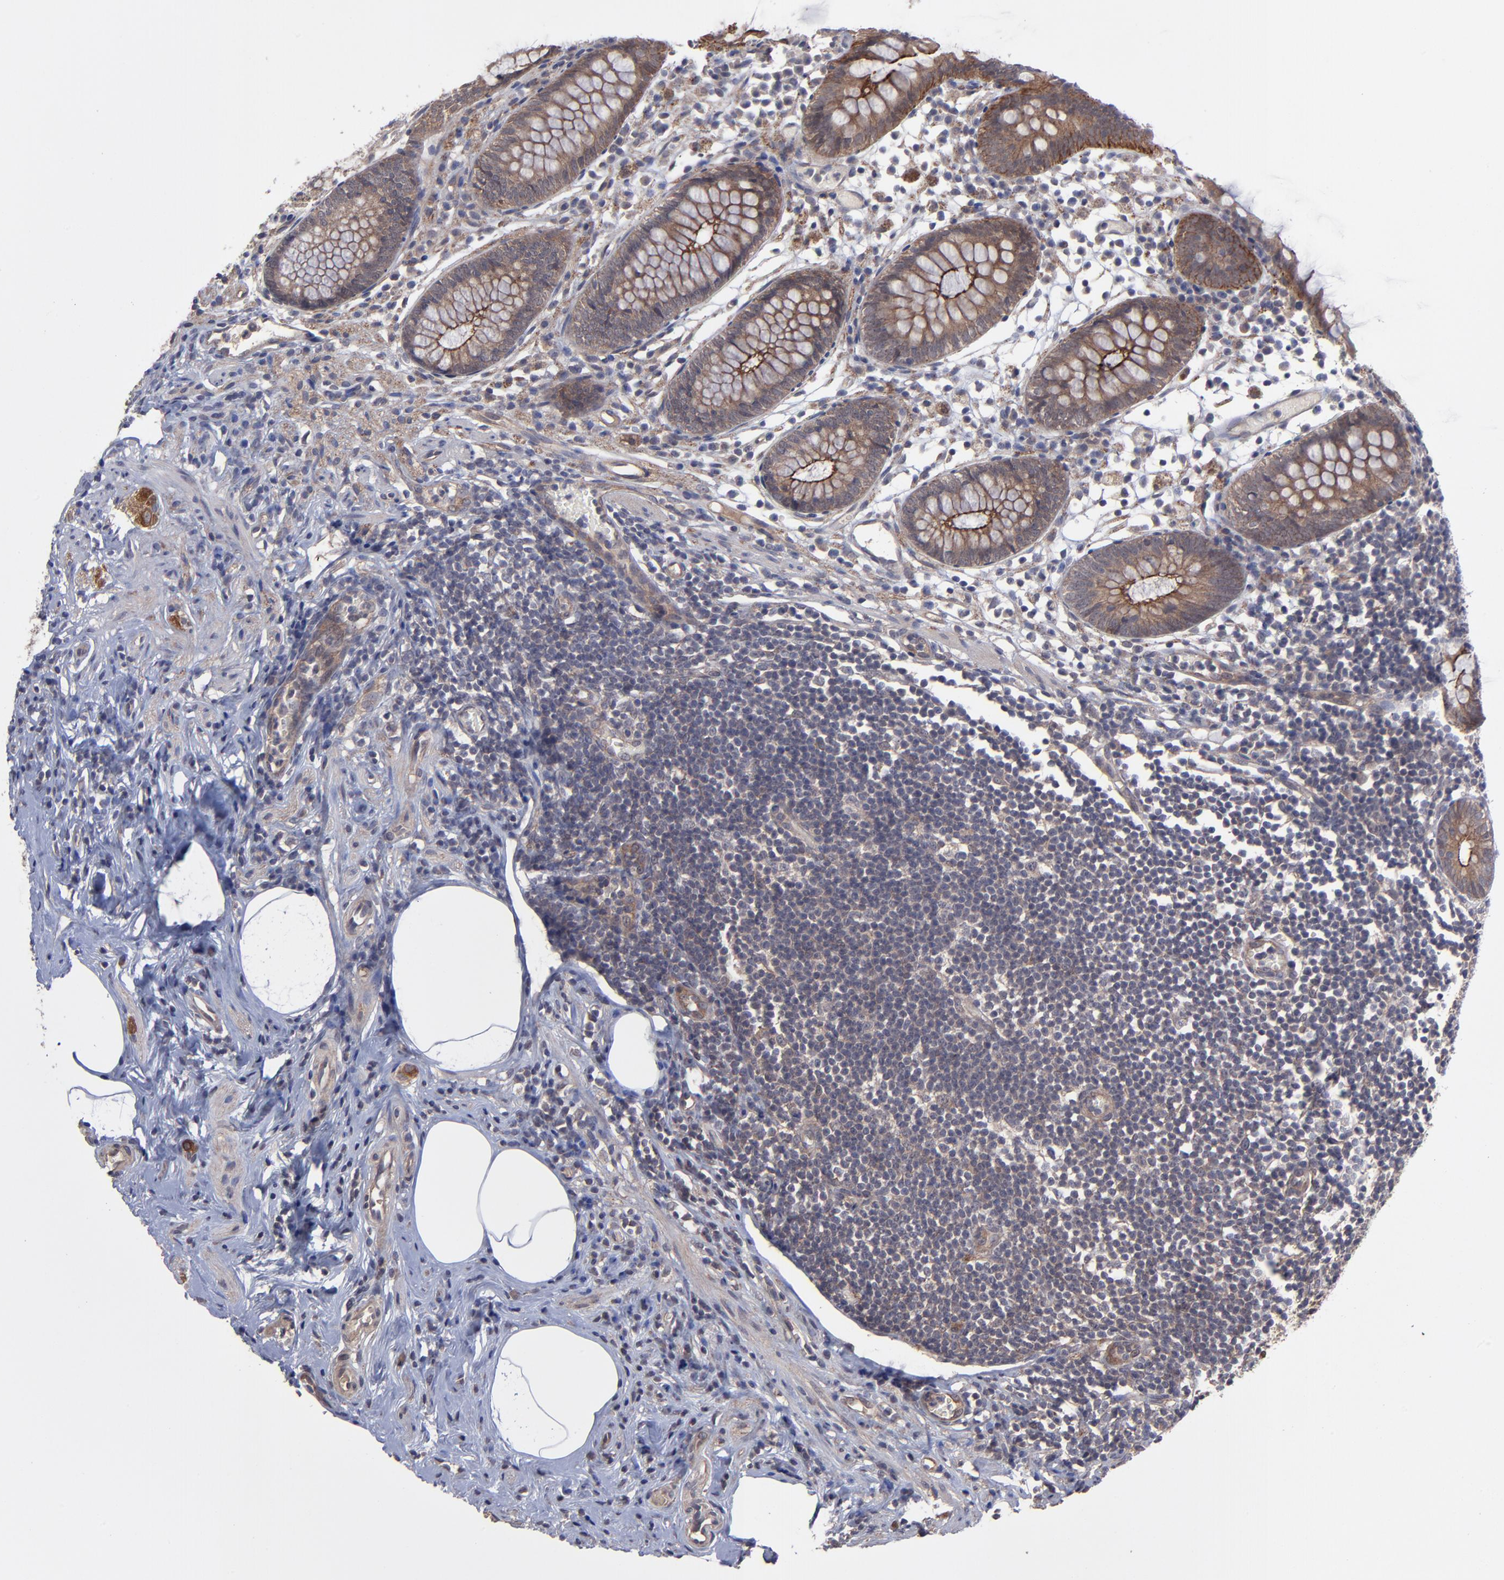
{"staining": {"intensity": "strong", "quantity": ">75%", "location": "cytoplasmic/membranous"}, "tissue": "appendix", "cell_type": "Glandular cells", "image_type": "normal", "snomed": [{"axis": "morphology", "description": "Normal tissue, NOS"}, {"axis": "topography", "description": "Appendix"}], "caption": "An image of human appendix stained for a protein shows strong cytoplasmic/membranous brown staining in glandular cells. Ihc stains the protein of interest in brown and the nuclei are stained blue.", "gene": "ZNF780A", "patient": {"sex": "male", "age": 38}}